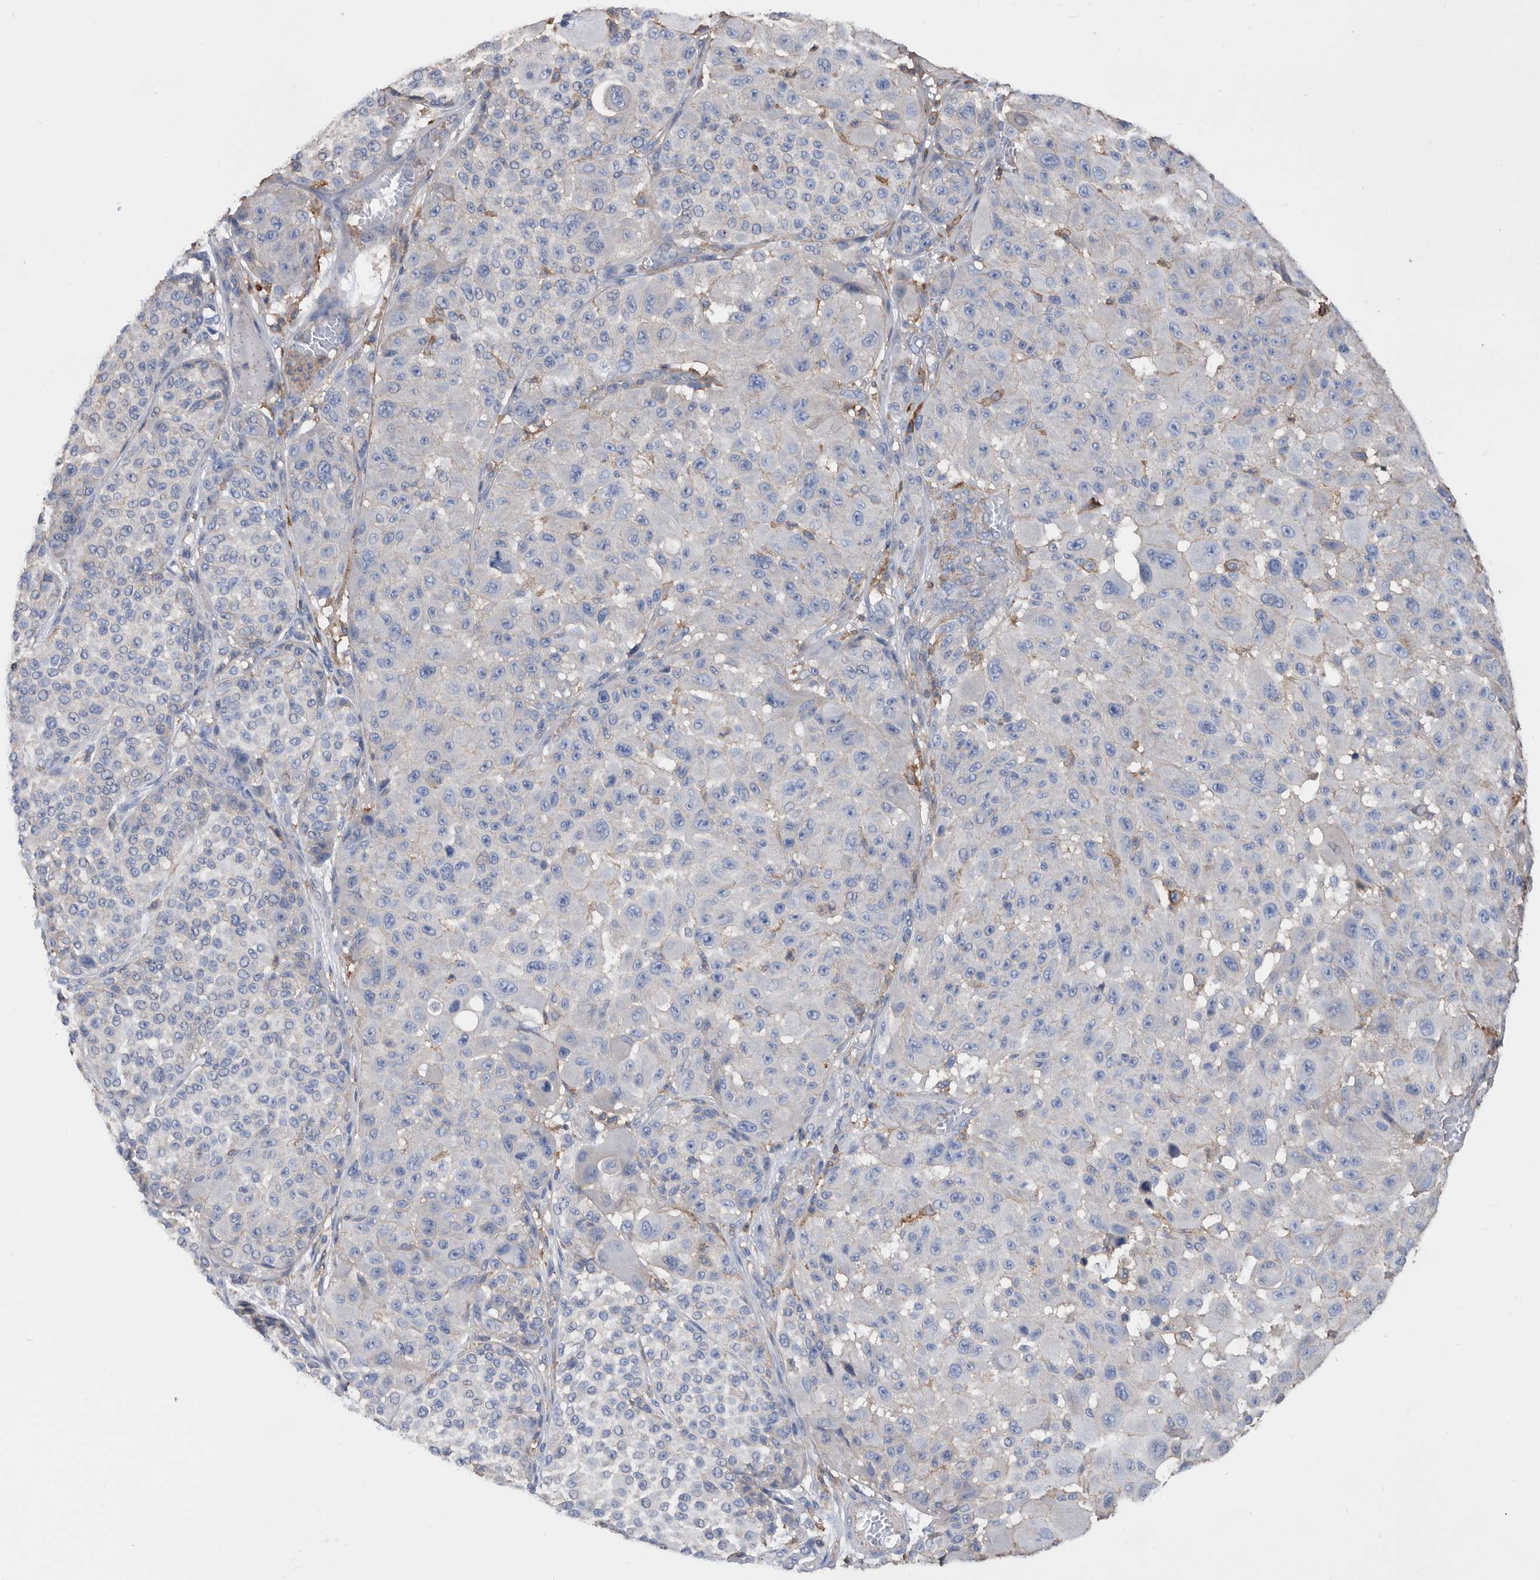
{"staining": {"intensity": "negative", "quantity": "none", "location": "none"}, "tissue": "melanoma", "cell_type": "Tumor cells", "image_type": "cancer", "snomed": [{"axis": "morphology", "description": "Malignant melanoma, NOS"}, {"axis": "topography", "description": "Skin"}], "caption": "Malignant melanoma stained for a protein using immunohistochemistry demonstrates no positivity tumor cells.", "gene": "MS4A4A", "patient": {"sex": "male", "age": 83}}